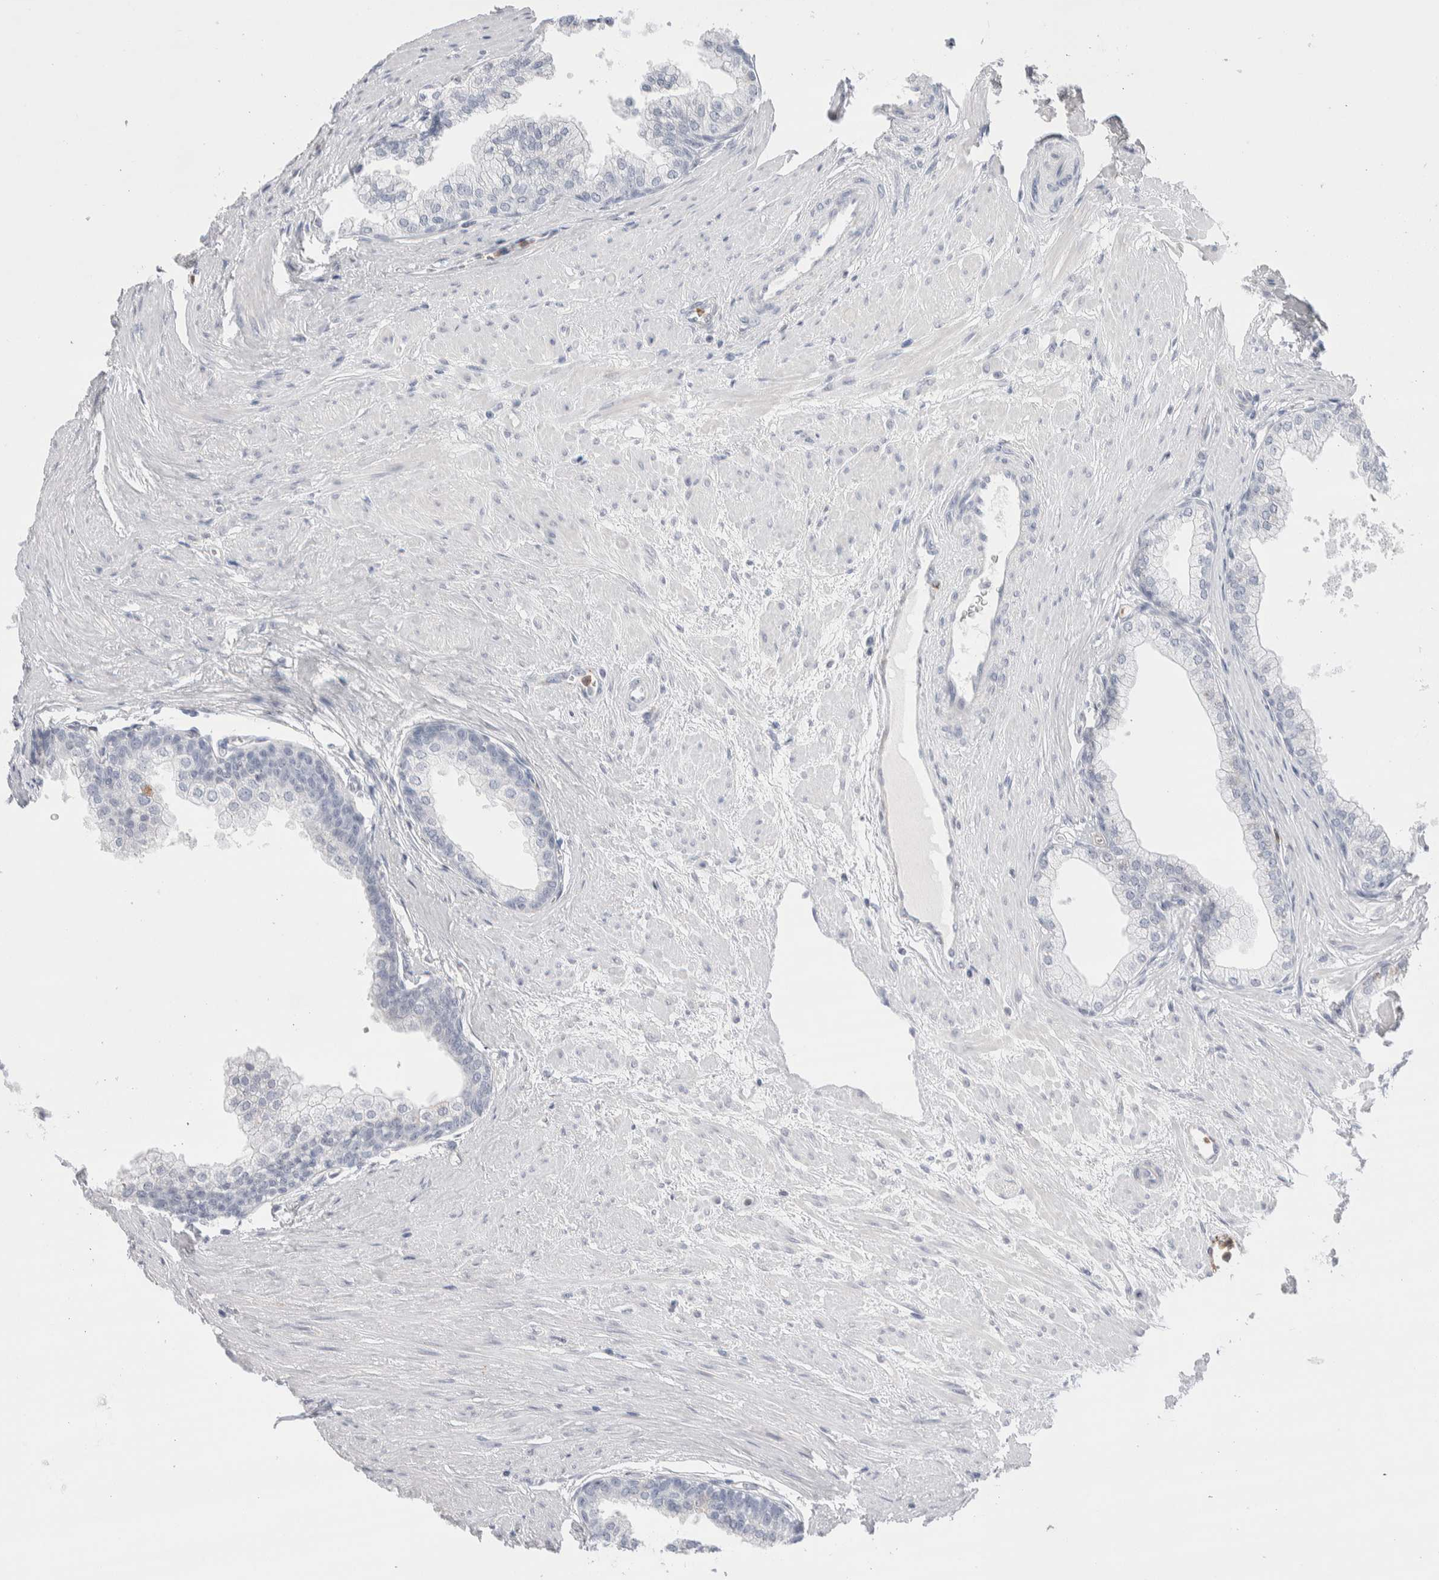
{"staining": {"intensity": "negative", "quantity": "none", "location": "none"}, "tissue": "prostate", "cell_type": "Glandular cells", "image_type": "normal", "snomed": [{"axis": "morphology", "description": "Normal tissue, NOS"}, {"axis": "morphology", "description": "Urothelial carcinoma, Low grade"}, {"axis": "topography", "description": "Urinary bladder"}, {"axis": "topography", "description": "Prostate"}], "caption": "DAB immunohistochemical staining of unremarkable human prostate demonstrates no significant staining in glandular cells. (Immunohistochemistry (ihc), brightfield microscopy, high magnification).", "gene": "SEPTIN4", "patient": {"sex": "male", "age": 60}}